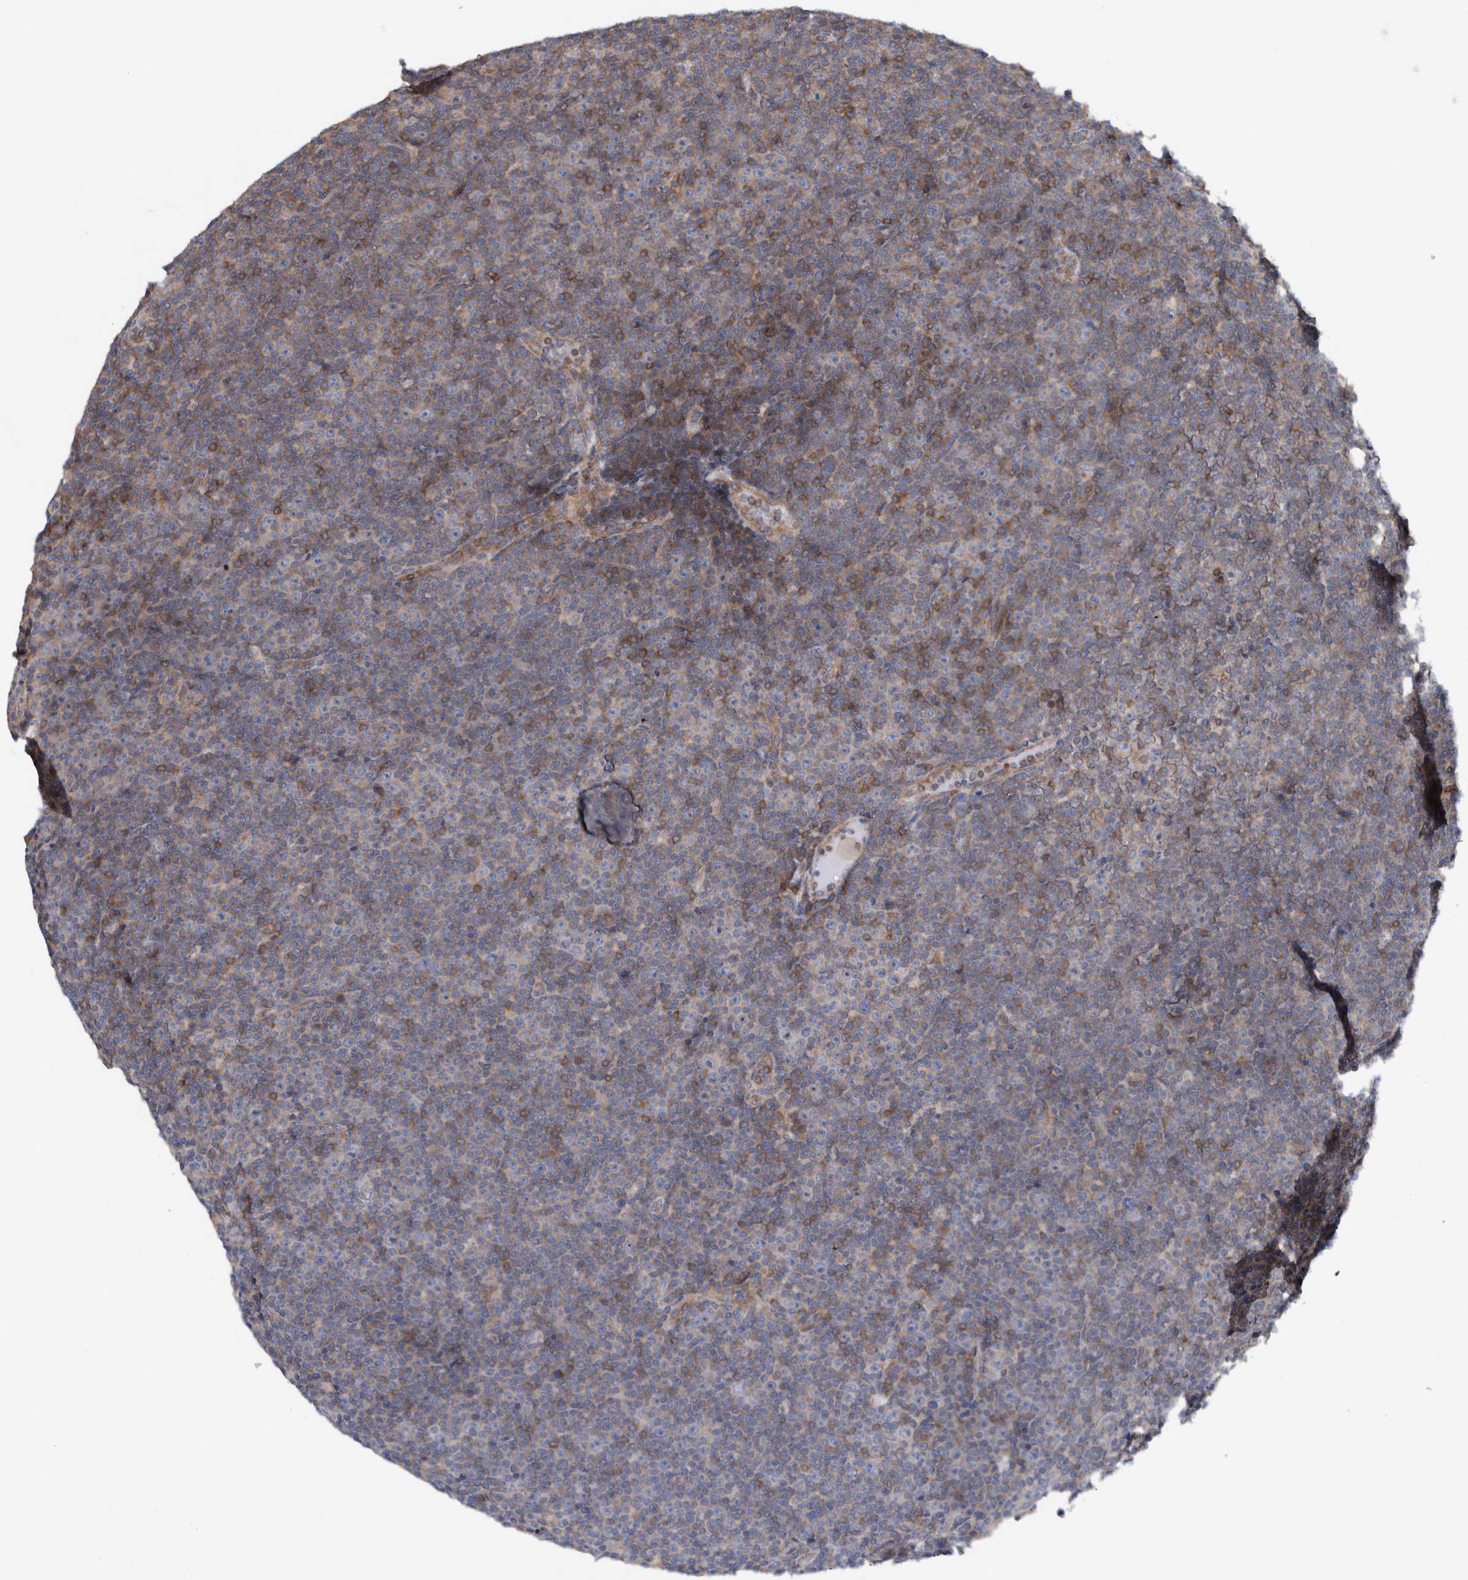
{"staining": {"intensity": "weak", "quantity": "<25%", "location": "cytoplasmic/membranous"}, "tissue": "lymphoma", "cell_type": "Tumor cells", "image_type": "cancer", "snomed": [{"axis": "morphology", "description": "Malignant lymphoma, non-Hodgkin's type, Low grade"}, {"axis": "topography", "description": "Lymph node"}], "caption": "DAB immunohistochemical staining of human malignant lymphoma, non-Hodgkin's type (low-grade) demonstrates no significant expression in tumor cells.", "gene": "CCM2", "patient": {"sex": "female", "age": 67}}